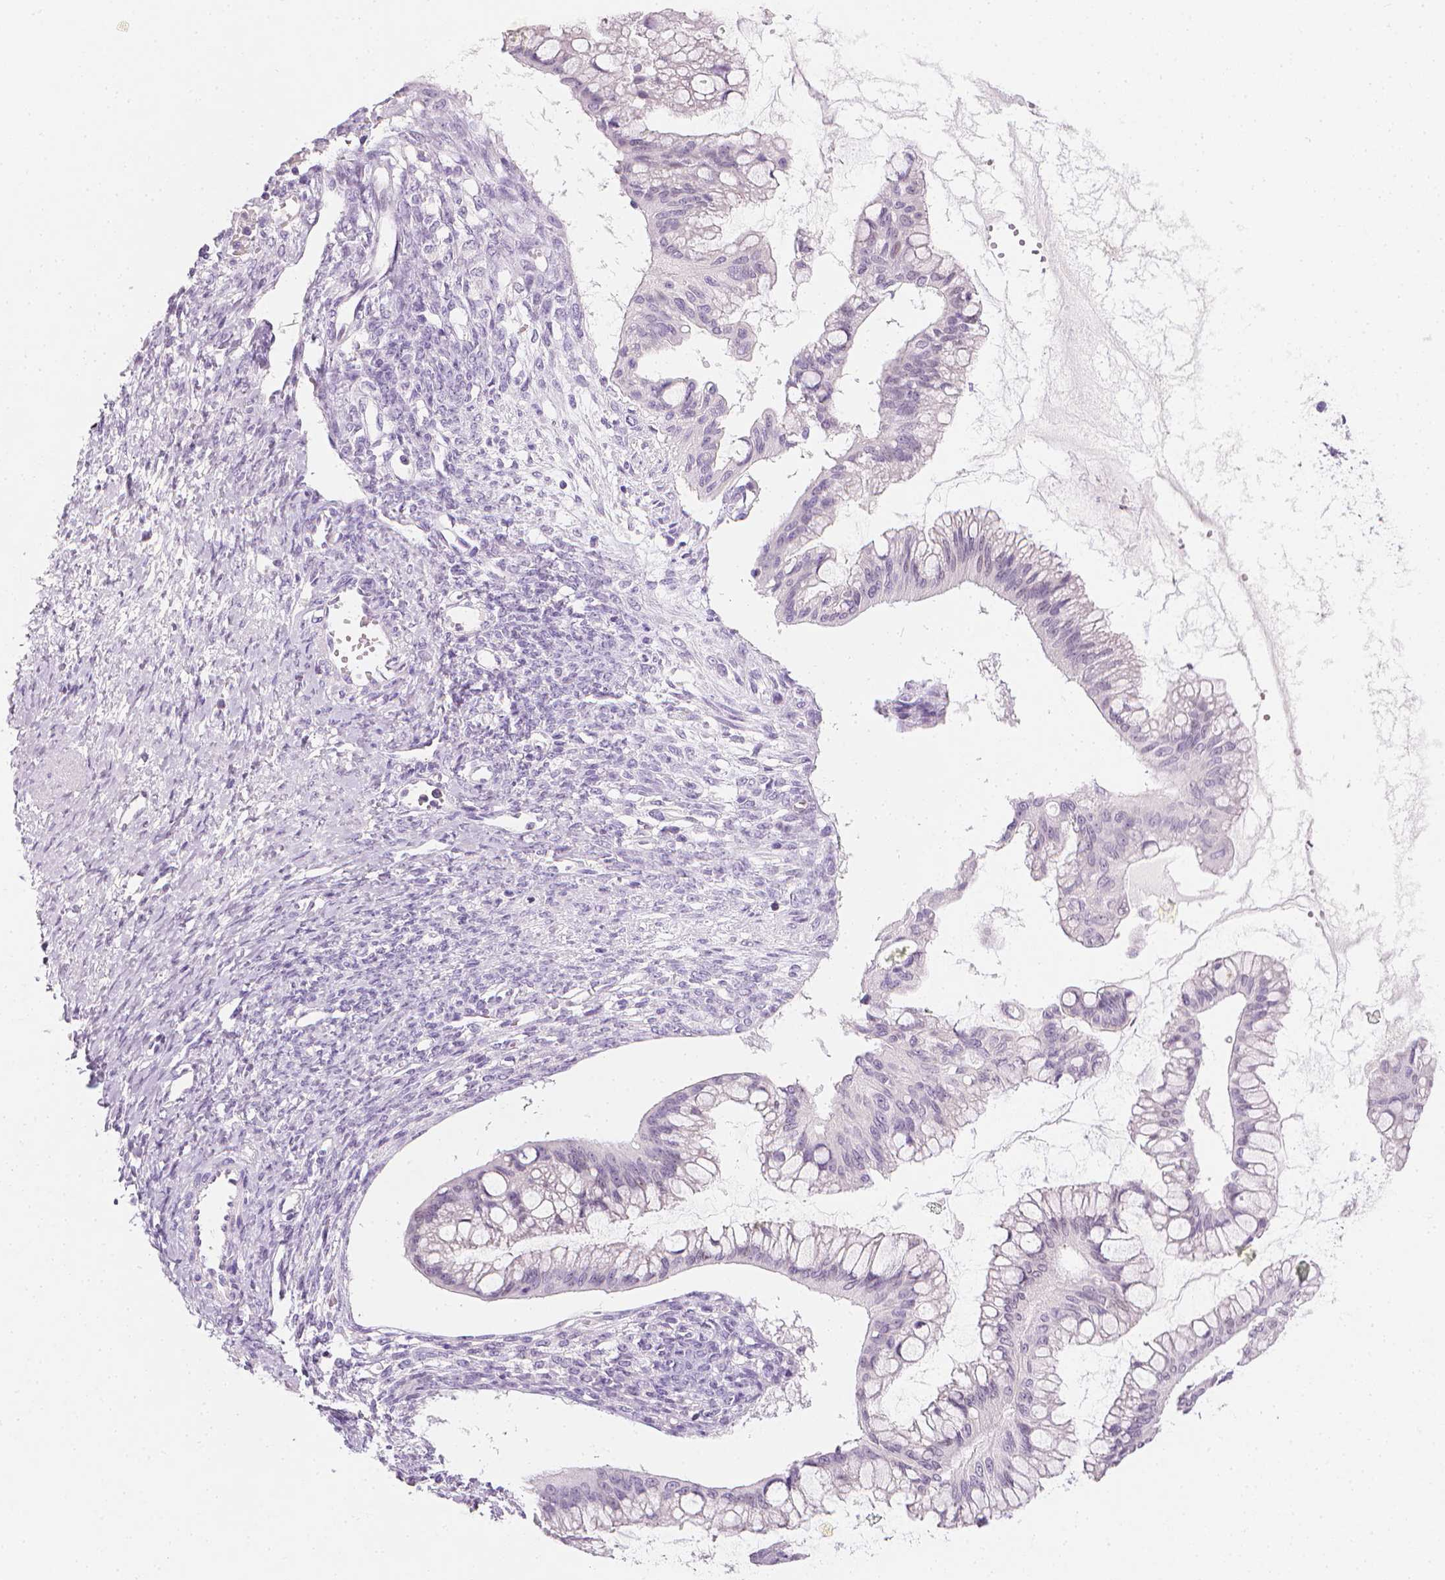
{"staining": {"intensity": "negative", "quantity": "none", "location": "none"}, "tissue": "ovarian cancer", "cell_type": "Tumor cells", "image_type": "cancer", "snomed": [{"axis": "morphology", "description": "Cystadenocarcinoma, mucinous, NOS"}, {"axis": "topography", "description": "Ovary"}], "caption": "DAB (3,3'-diaminobenzidine) immunohistochemical staining of ovarian mucinous cystadenocarcinoma exhibits no significant positivity in tumor cells. (Immunohistochemistry, brightfield microscopy, high magnification).", "gene": "DCAF8L1", "patient": {"sex": "female", "age": 73}}